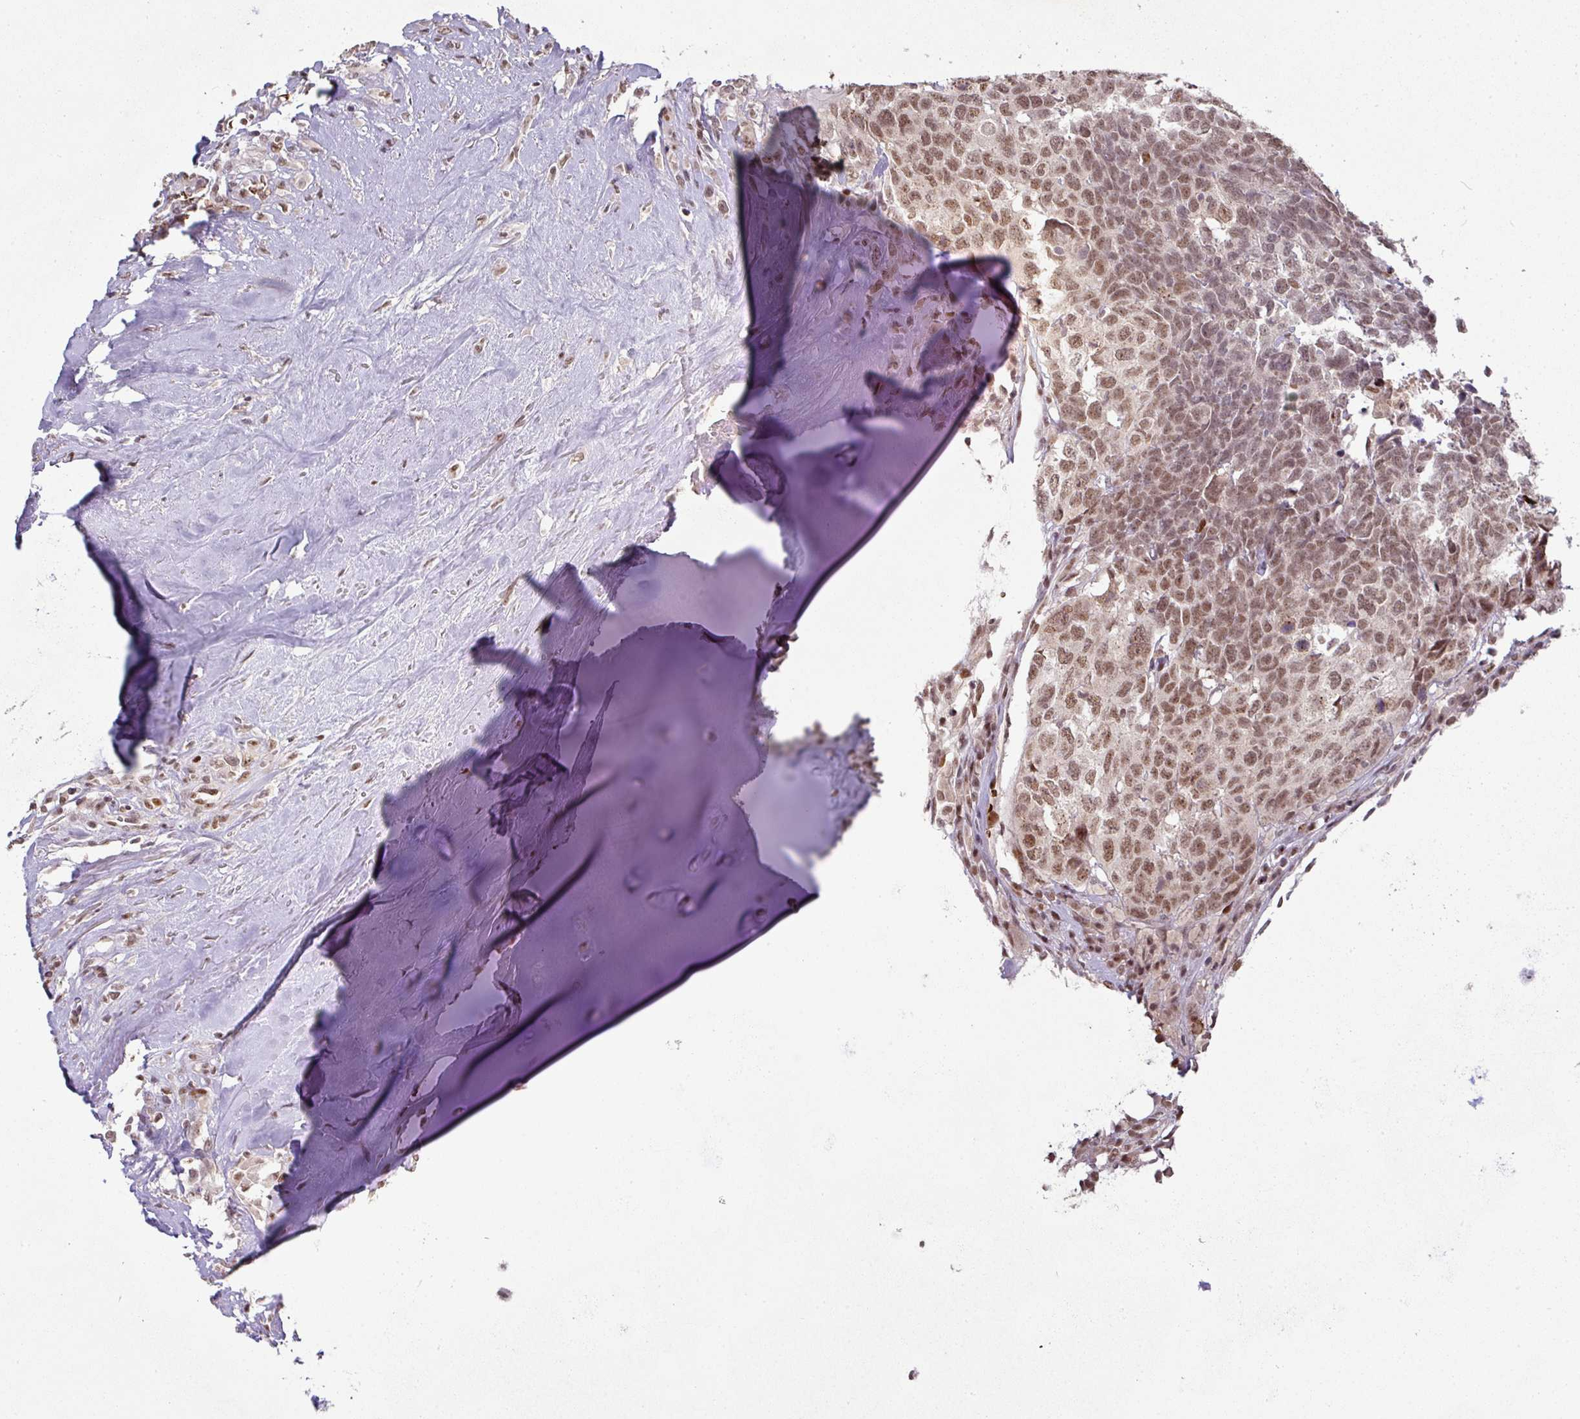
{"staining": {"intensity": "moderate", "quantity": ">75%", "location": "nuclear"}, "tissue": "head and neck cancer", "cell_type": "Tumor cells", "image_type": "cancer", "snomed": [{"axis": "morphology", "description": "Squamous cell carcinoma, NOS"}, {"axis": "topography", "description": "Head-Neck"}], "caption": "Human head and neck squamous cell carcinoma stained with a protein marker displays moderate staining in tumor cells.", "gene": "NEIL1", "patient": {"sex": "male", "age": 66}}